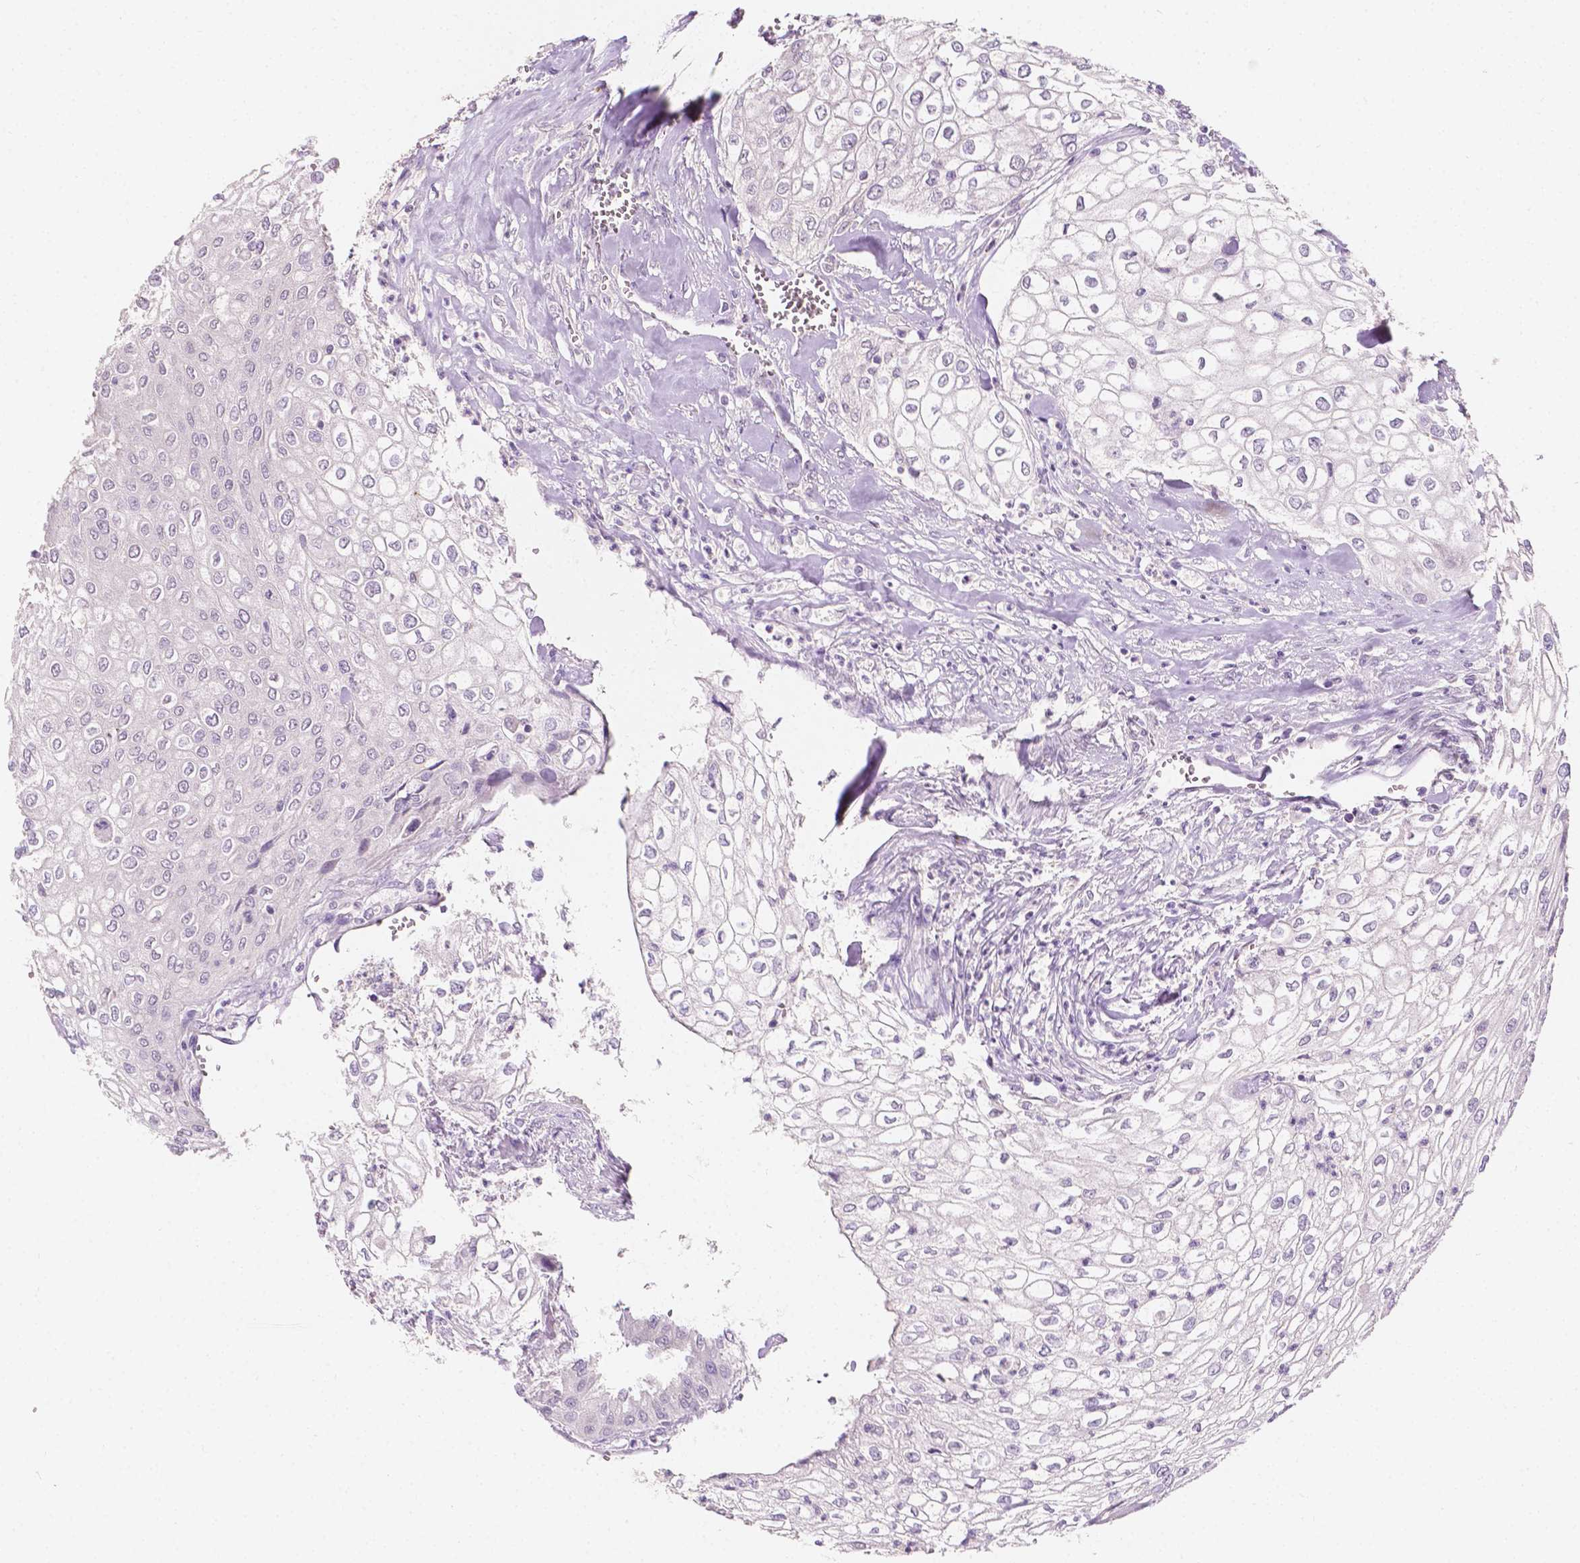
{"staining": {"intensity": "negative", "quantity": "none", "location": "none"}, "tissue": "urothelial cancer", "cell_type": "Tumor cells", "image_type": "cancer", "snomed": [{"axis": "morphology", "description": "Urothelial carcinoma, High grade"}, {"axis": "topography", "description": "Urinary bladder"}], "caption": "Tumor cells show no significant positivity in urothelial carcinoma (high-grade).", "gene": "TAL1", "patient": {"sex": "male", "age": 62}}